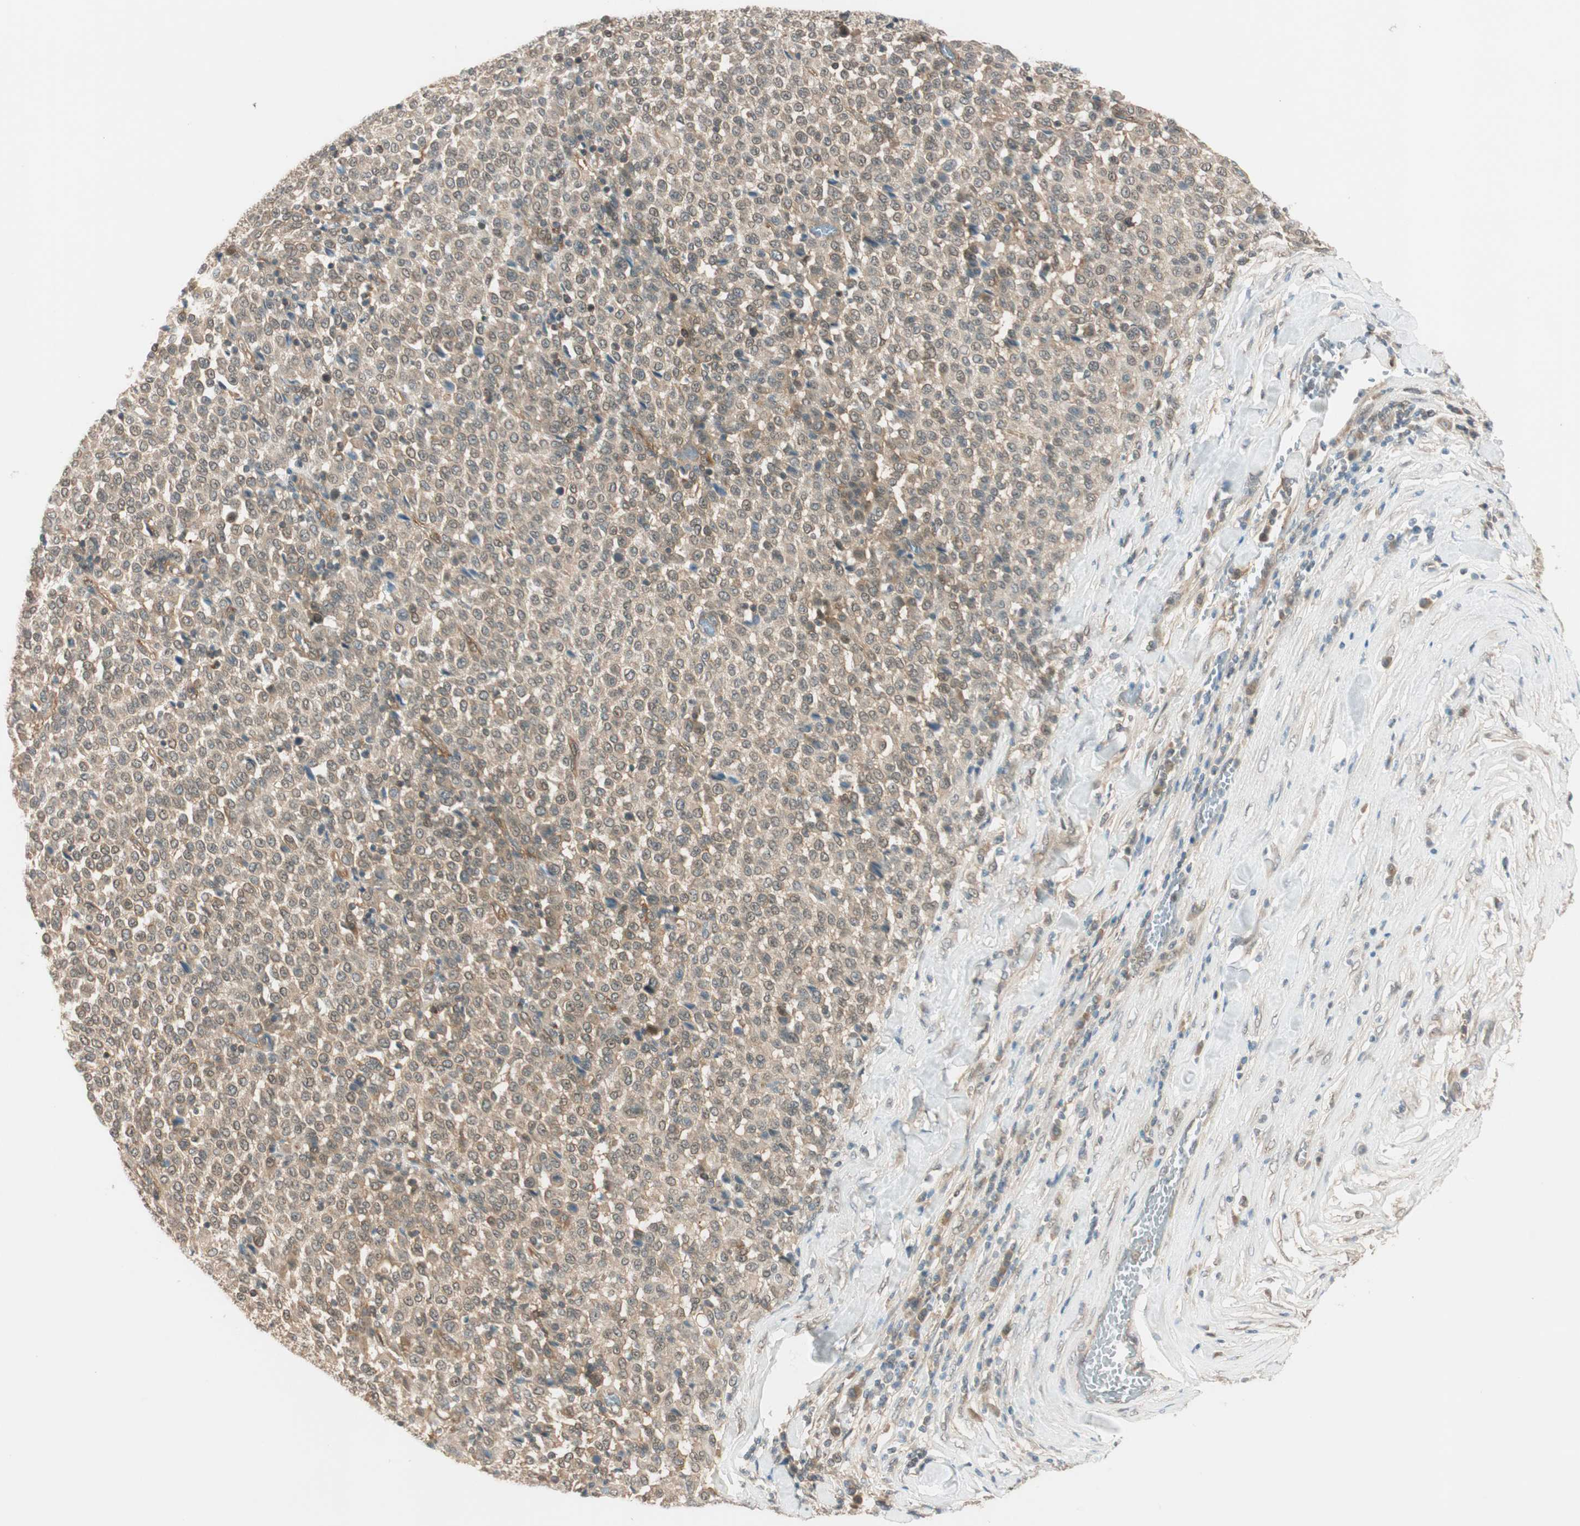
{"staining": {"intensity": "weak", "quantity": ">75%", "location": "cytoplasmic/membranous,nuclear"}, "tissue": "melanoma", "cell_type": "Tumor cells", "image_type": "cancer", "snomed": [{"axis": "morphology", "description": "Malignant melanoma, Metastatic site"}, {"axis": "topography", "description": "Pancreas"}], "caption": "The histopathology image shows staining of malignant melanoma (metastatic site), revealing weak cytoplasmic/membranous and nuclear protein positivity (brown color) within tumor cells.", "gene": "PSMD8", "patient": {"sex": "female", "age": 30}}